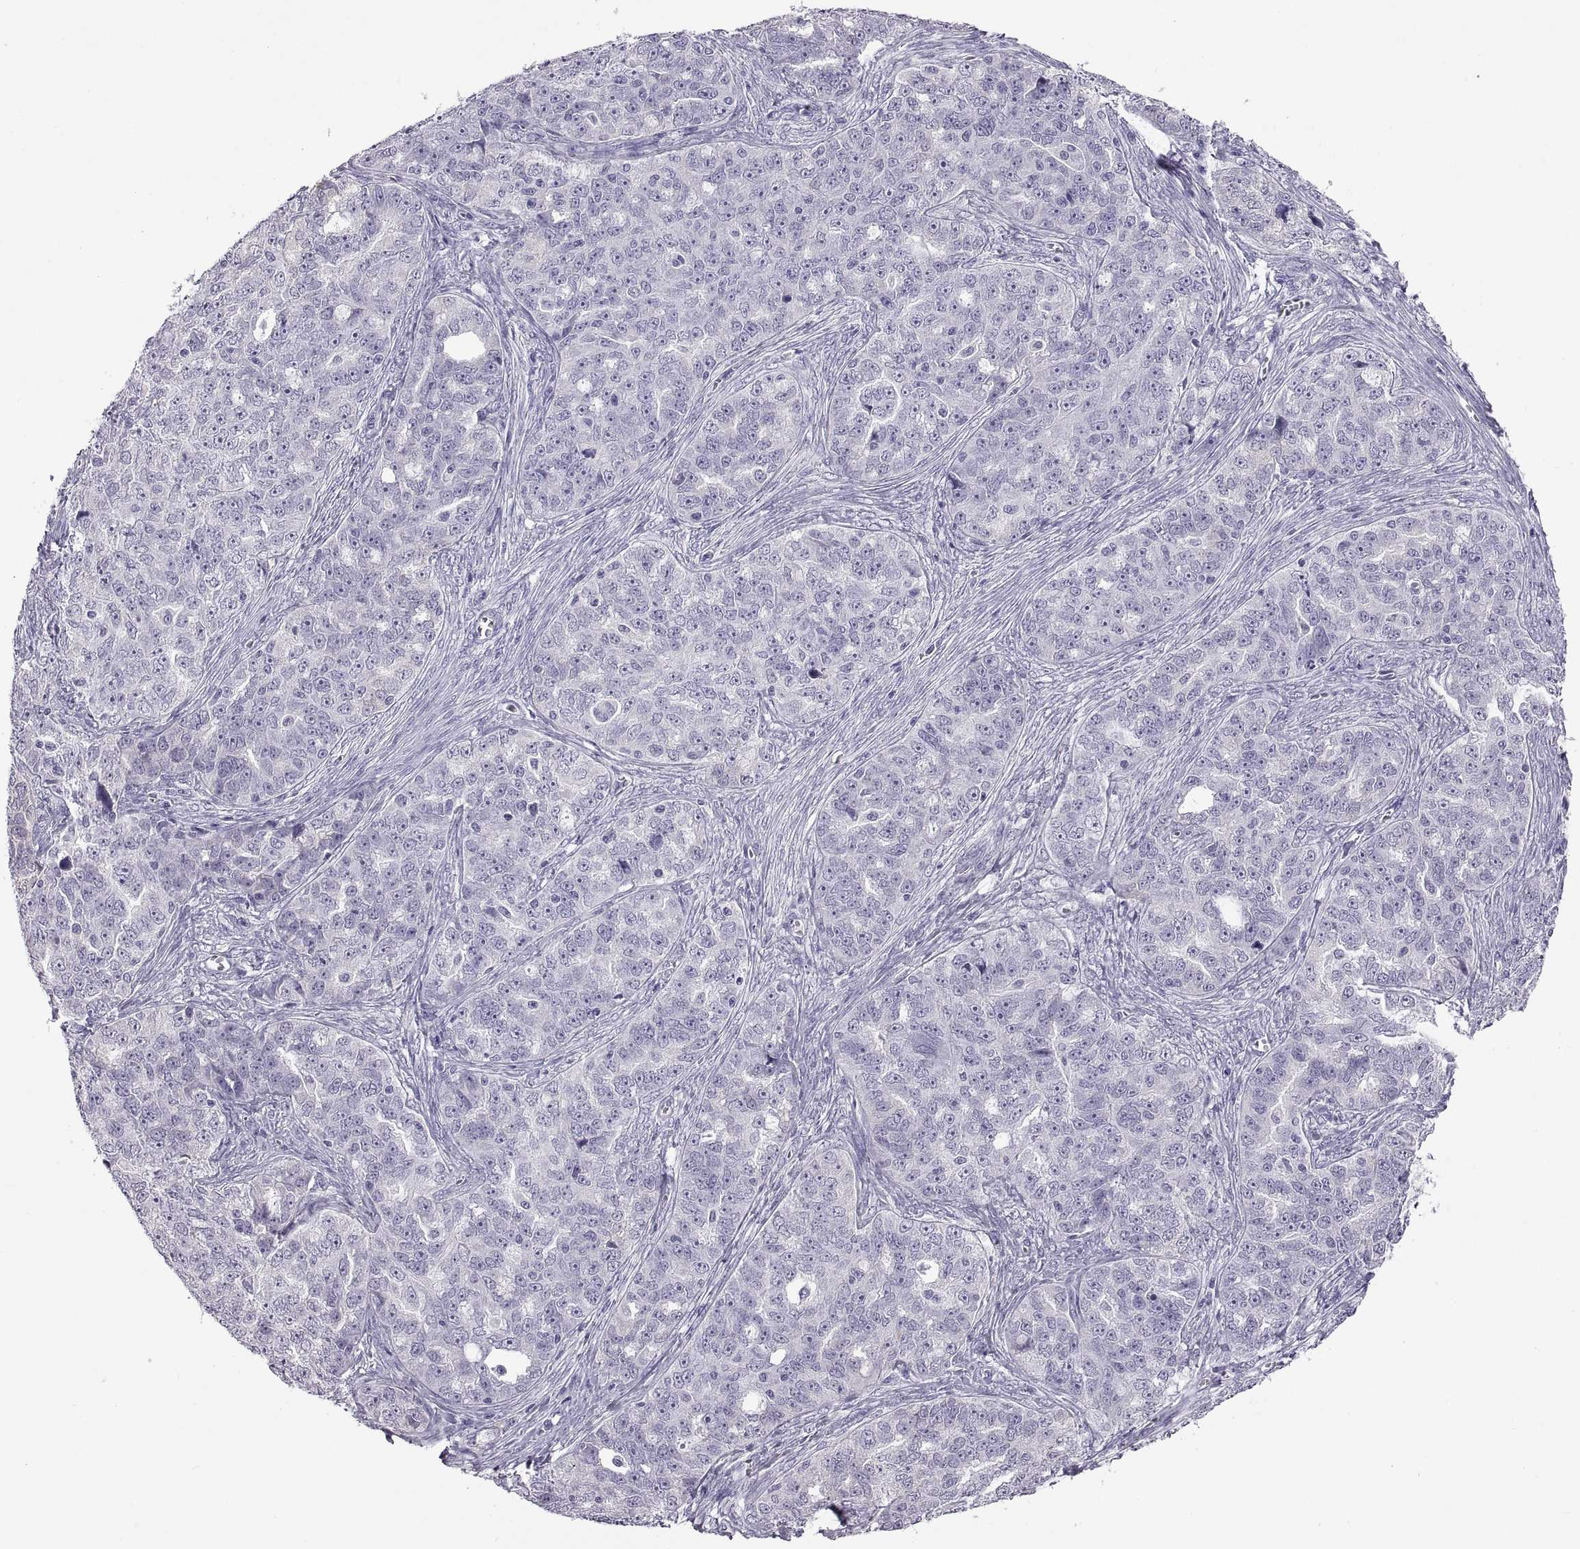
{"staining": {"intensity": "negative", "quantity": "none", "location": "none"}, "tissue": "ovarian cancer", "cell_type": "Tumor cells", "image_type": "cancer", "snomed": [{"axis": "morphology", "description": "Cystadenocarcinoma, serous, NOS"}, {"axis": "topography", "description": "Ovary"}], "caption": "Immunohistochemistry image of neoplastic tissue: human ovarian cancer stained with DAB (3,3'-diaminobenzidine) displays no significant protein positivity in tumor cells. (Immunohistochemistry, brightfield microscopy, high magnification).", "gene": "RDM1", "patient": {"sex": "female", "age": 51}}